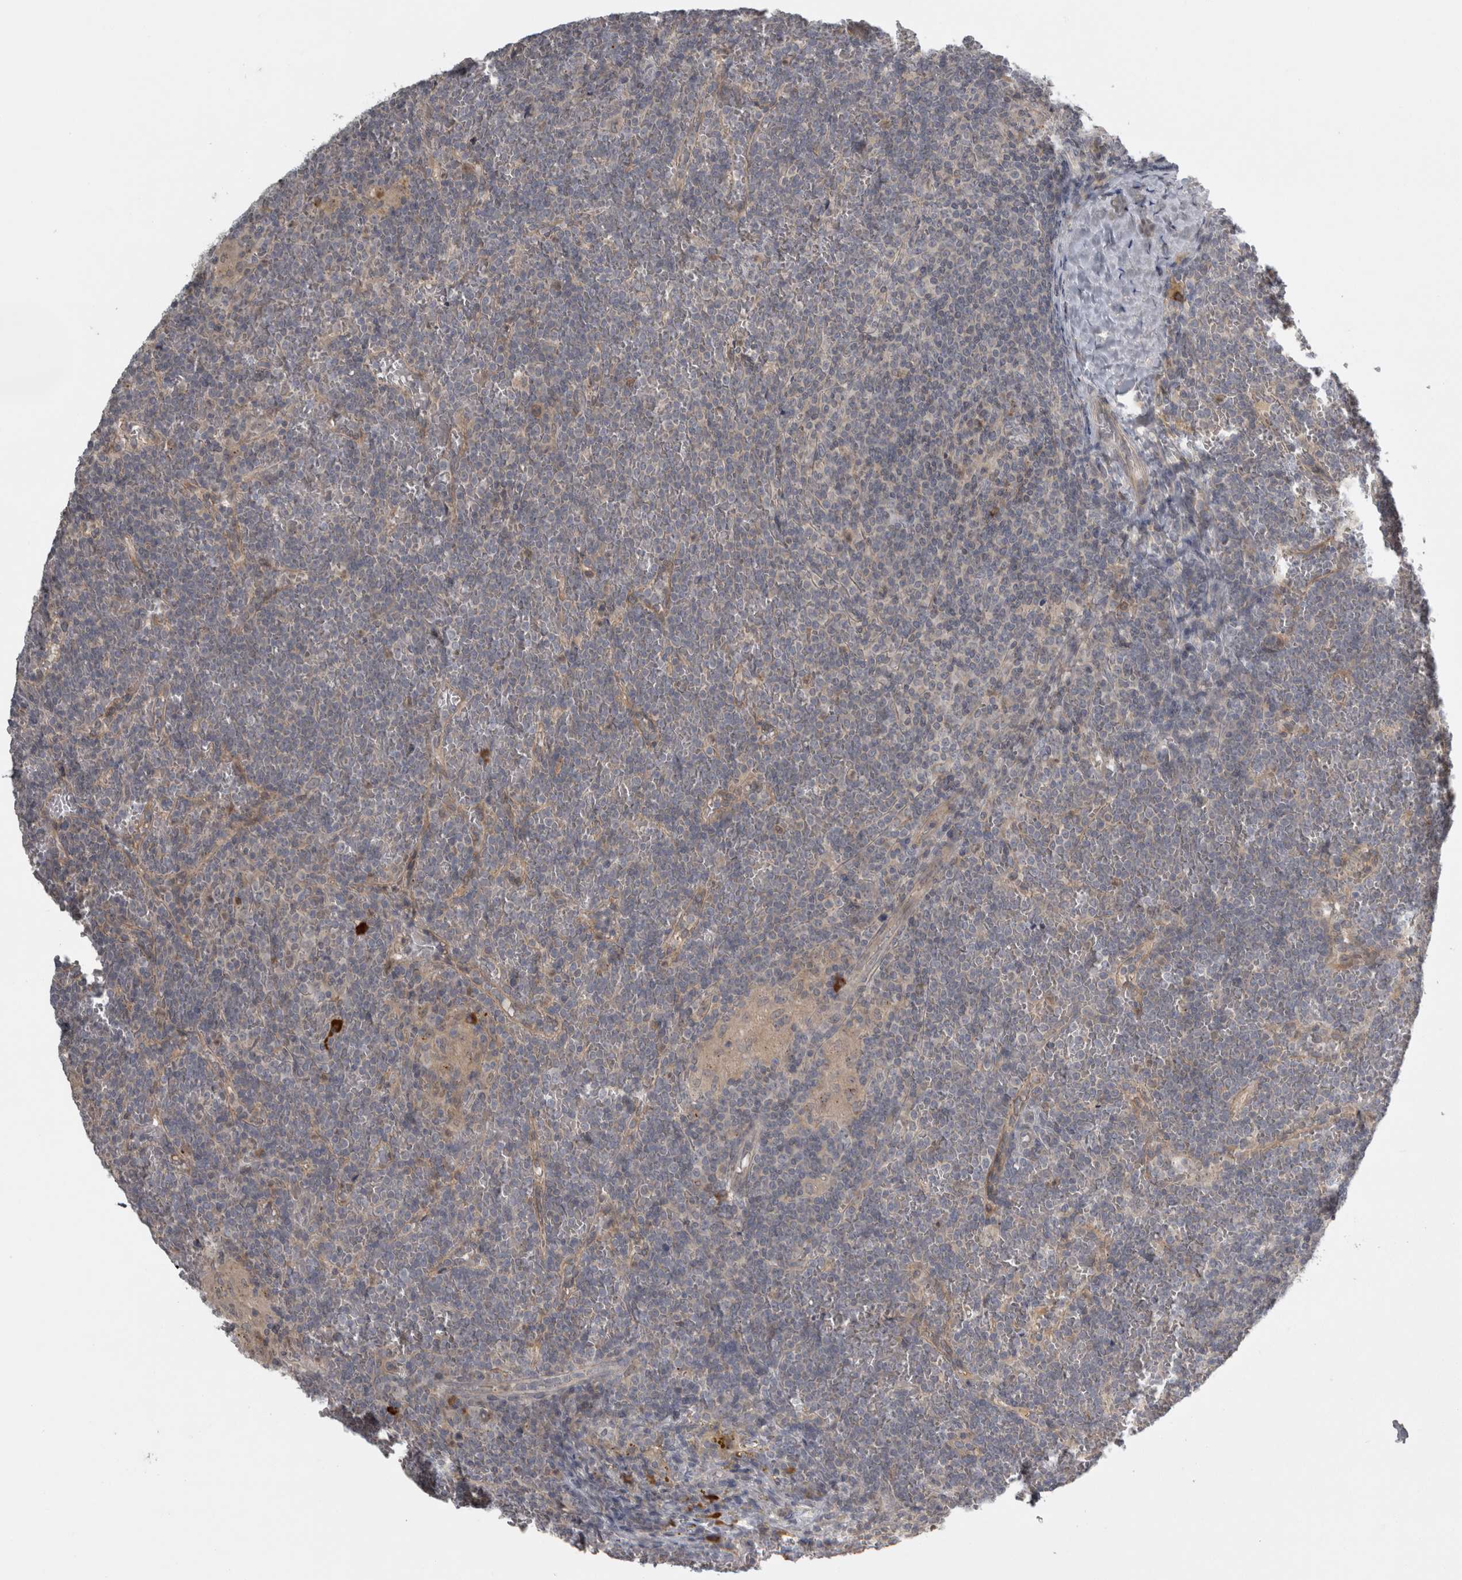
{"staining": {"intensity": "negative", "quantity": "none", "location": "none"}, "tissue": "lymphoma", "cell_type": "Tumor cells", "image_type": "cancer", "snomed": [{"axis": "morphology", "description": "Malignant lymphoma, non-Hodgkin's type, Low grade"}, {"axis": "topography", "description": "Spleen"}], "caption": "Tumor cells are negative for brown protein staining in lymphoma.", "gene": "SLCO5A1", "patient": {"sex": "female", "age": 19}}